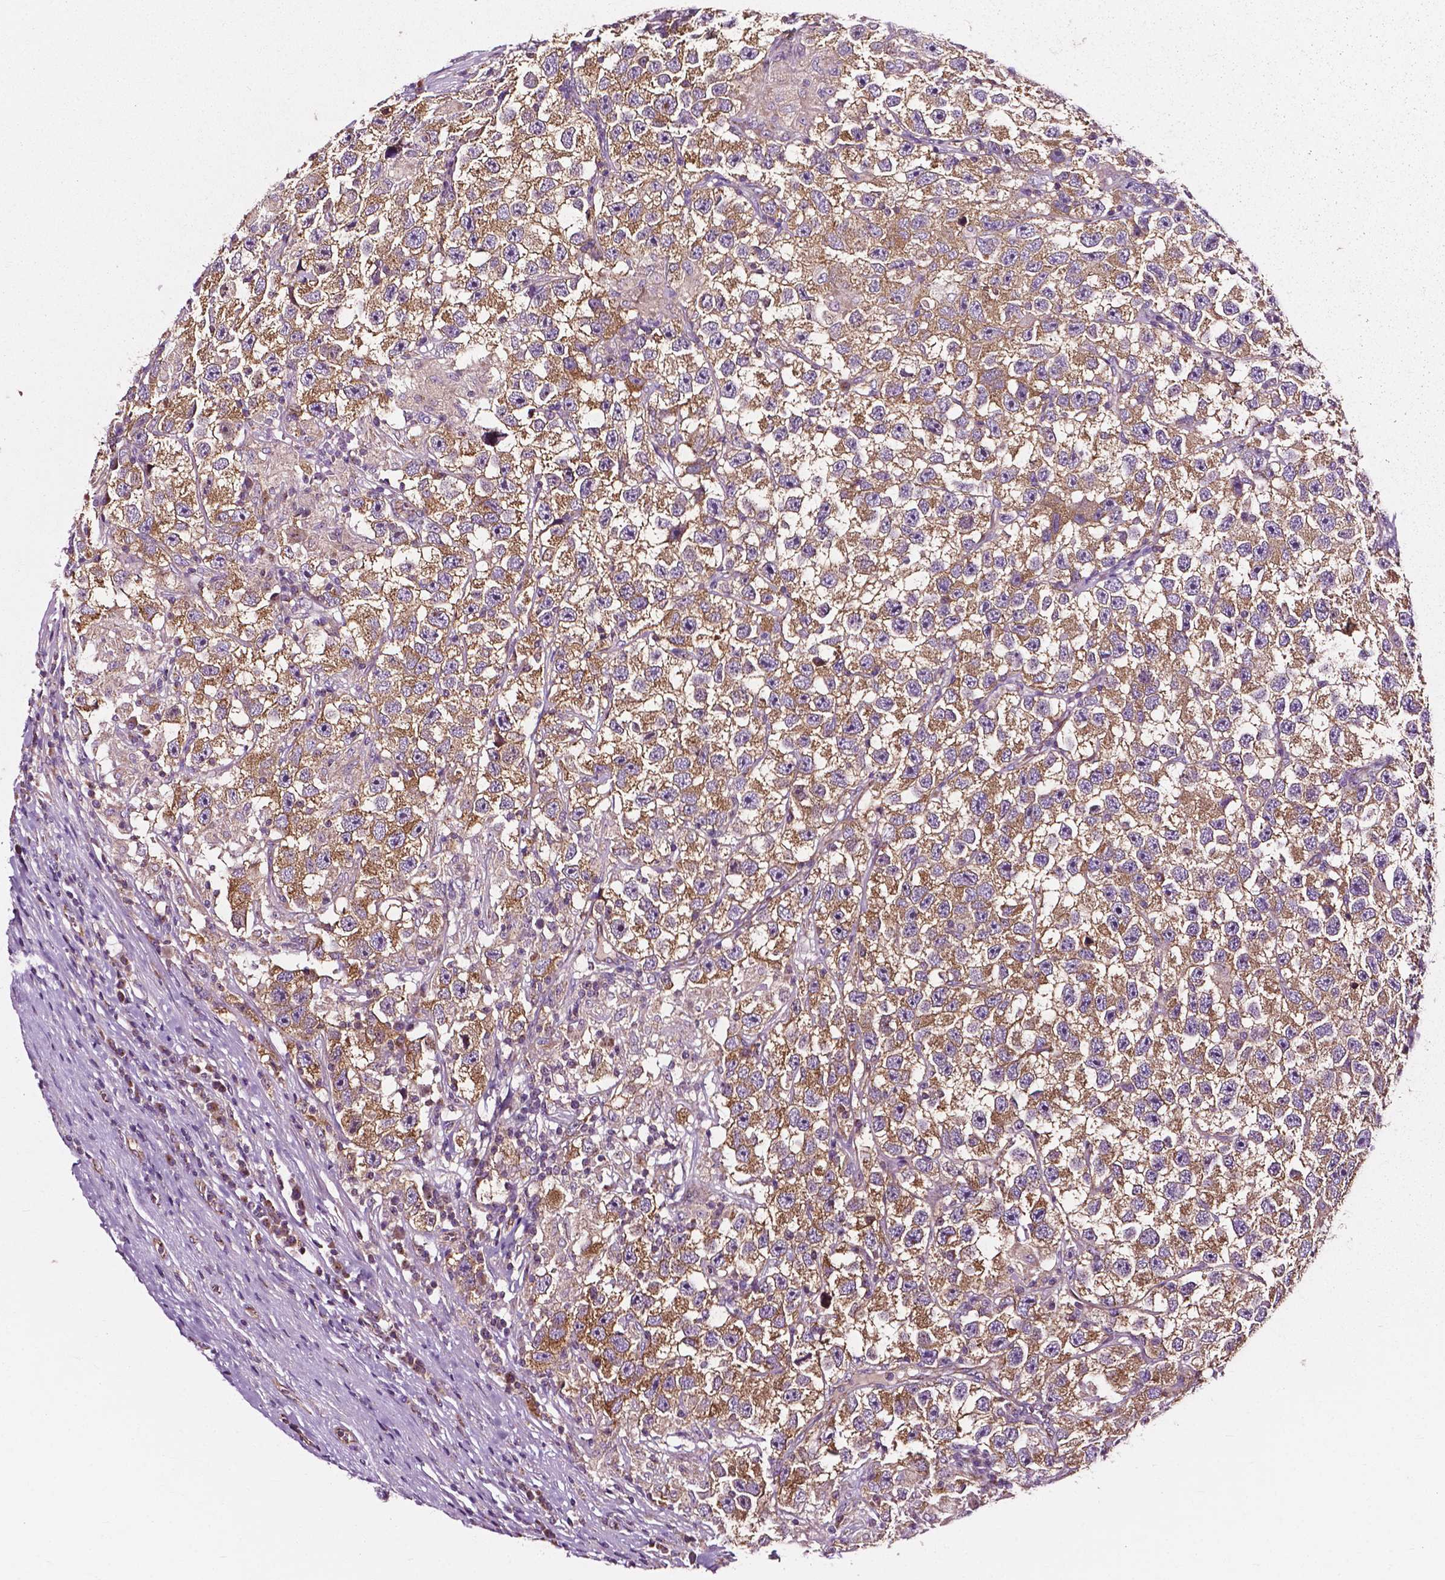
{"staining": {"intensity": "moderate", "quantity": ">75%", "location": "cytoplasmic/membranous"}, "tissue": "testis cancer", "cell_type": "Tumor cells", "image_type": "cancer", "snomed": [{"axis": "morphology", "description": "Seminoma, NOS"}, {"axis": "topography", "description": "Testis"}], "caption": "A histopathology image of human testis seminoma stained for a protein demonstrates moderate cytoplasmic/membranous brown staining in tumor cells.", "gene": "ATG16L1", "patient": {"sex": "male", "age": 26}}